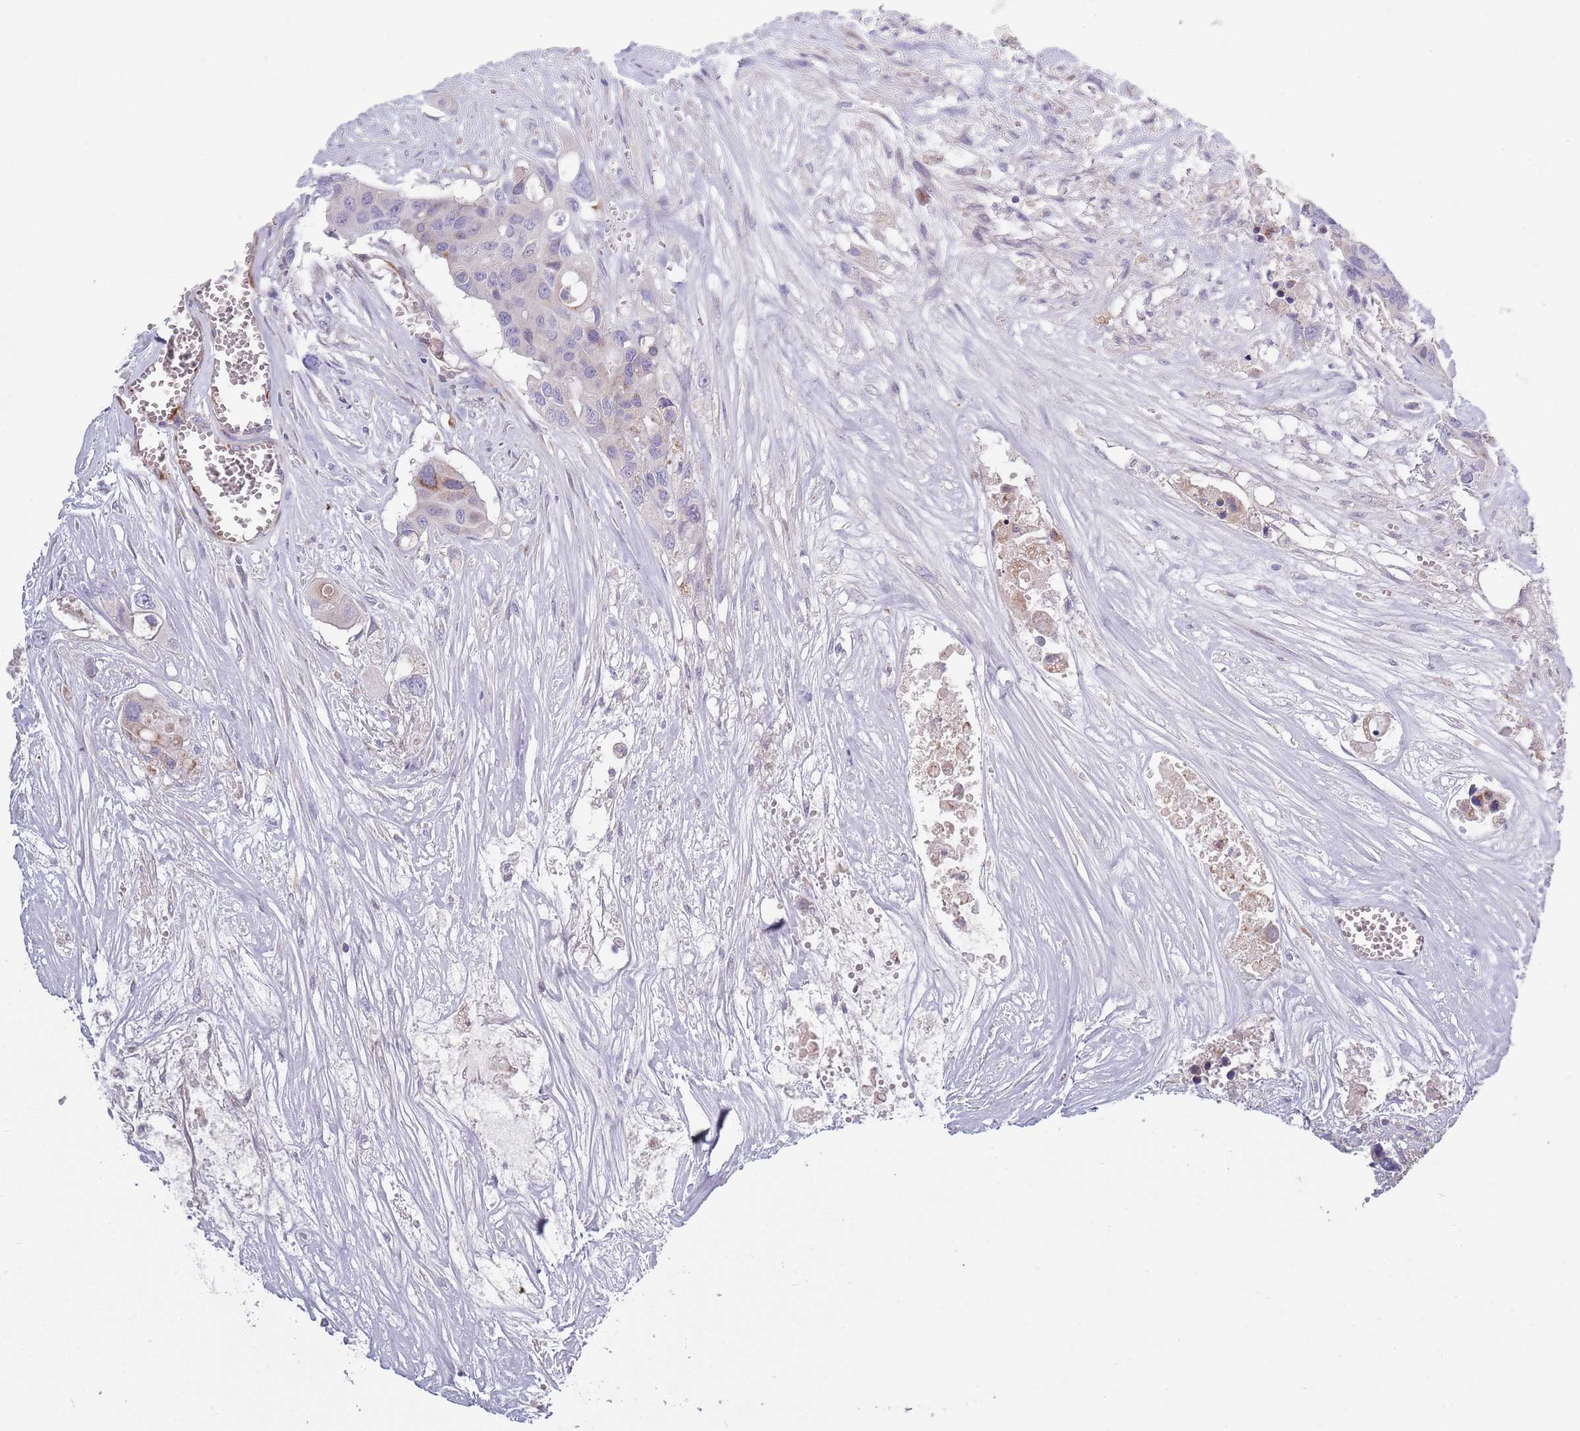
{"staining": {"intensity": "moderate", "quantity": "<25%", "location": "cytoplasmic/membranous"}, "tissue": "colorectal cancer", "cell_type": "Tumor cells", "image_type": "cancer", "snomed": [{"axis": "morphology", "description": "Adenocarcinoma, NOS"}, {"axis": "topography", "description": "Colon"}], "caption": "Immunohistochemical staining of human colorectal adenocarcinoma exhibits low levels of moderate cytoplasmic/membranous protein positivity in approximately <25% of tumor cells.", "gene": "TYW1", "patient": {"sex": "male", "age": 77}}